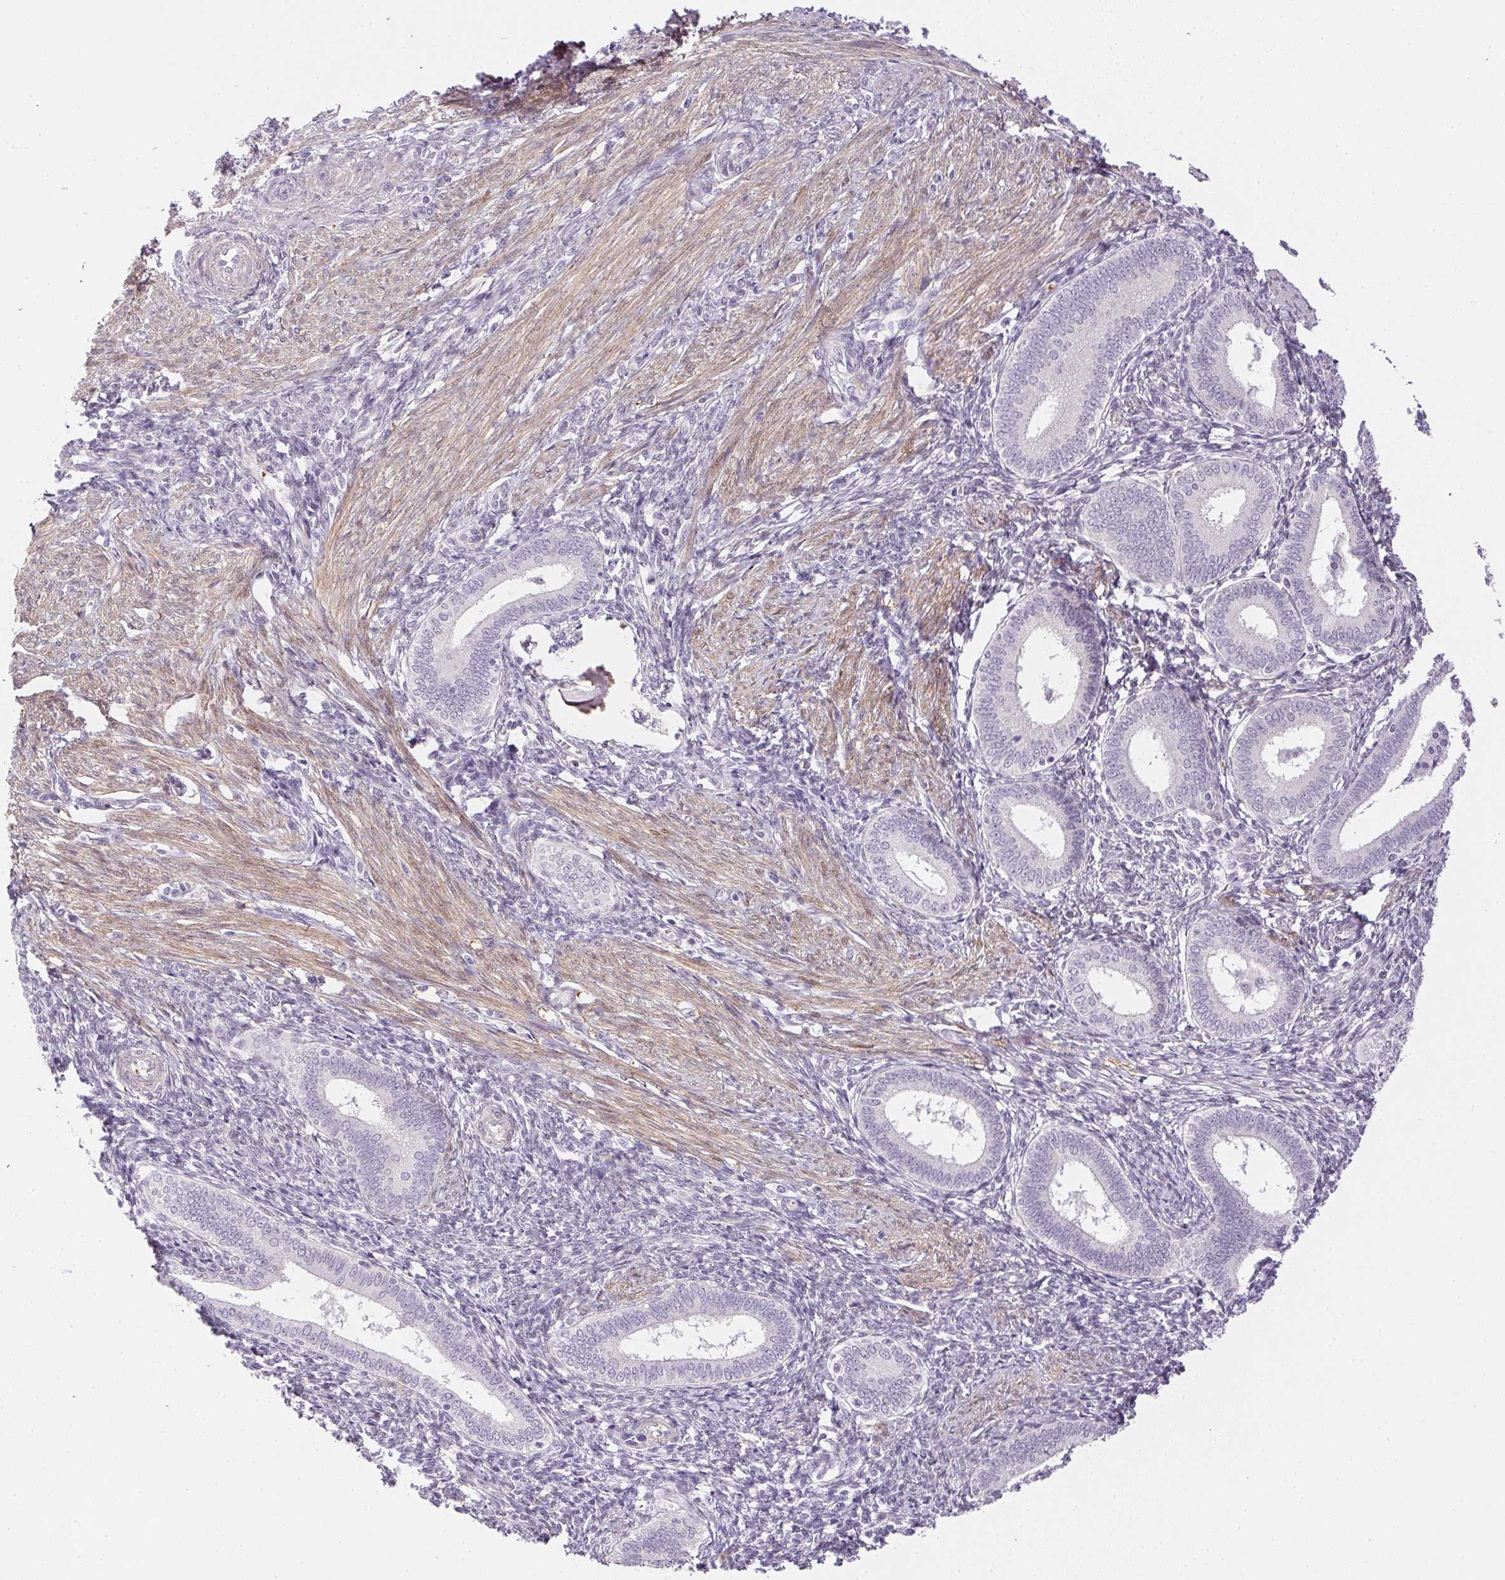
{"staining": {"intensity": "negative", "quantity": "none", "location": "none"}, "tissue": "endometrium", "cell_type": "Cells in endometrial stroma", "image_type": "normal", "snomed": [{"axis": "morphology", "description": "Normal tissue, NOS"}, {"axis": "topography", "description": "Endometrium"}], "caption": "Micrograph shows no protein expression in cells in endometrial stroma of benign endometrium.", "gene": "PRL", "patient": {"sex": "female", "age": 41}}